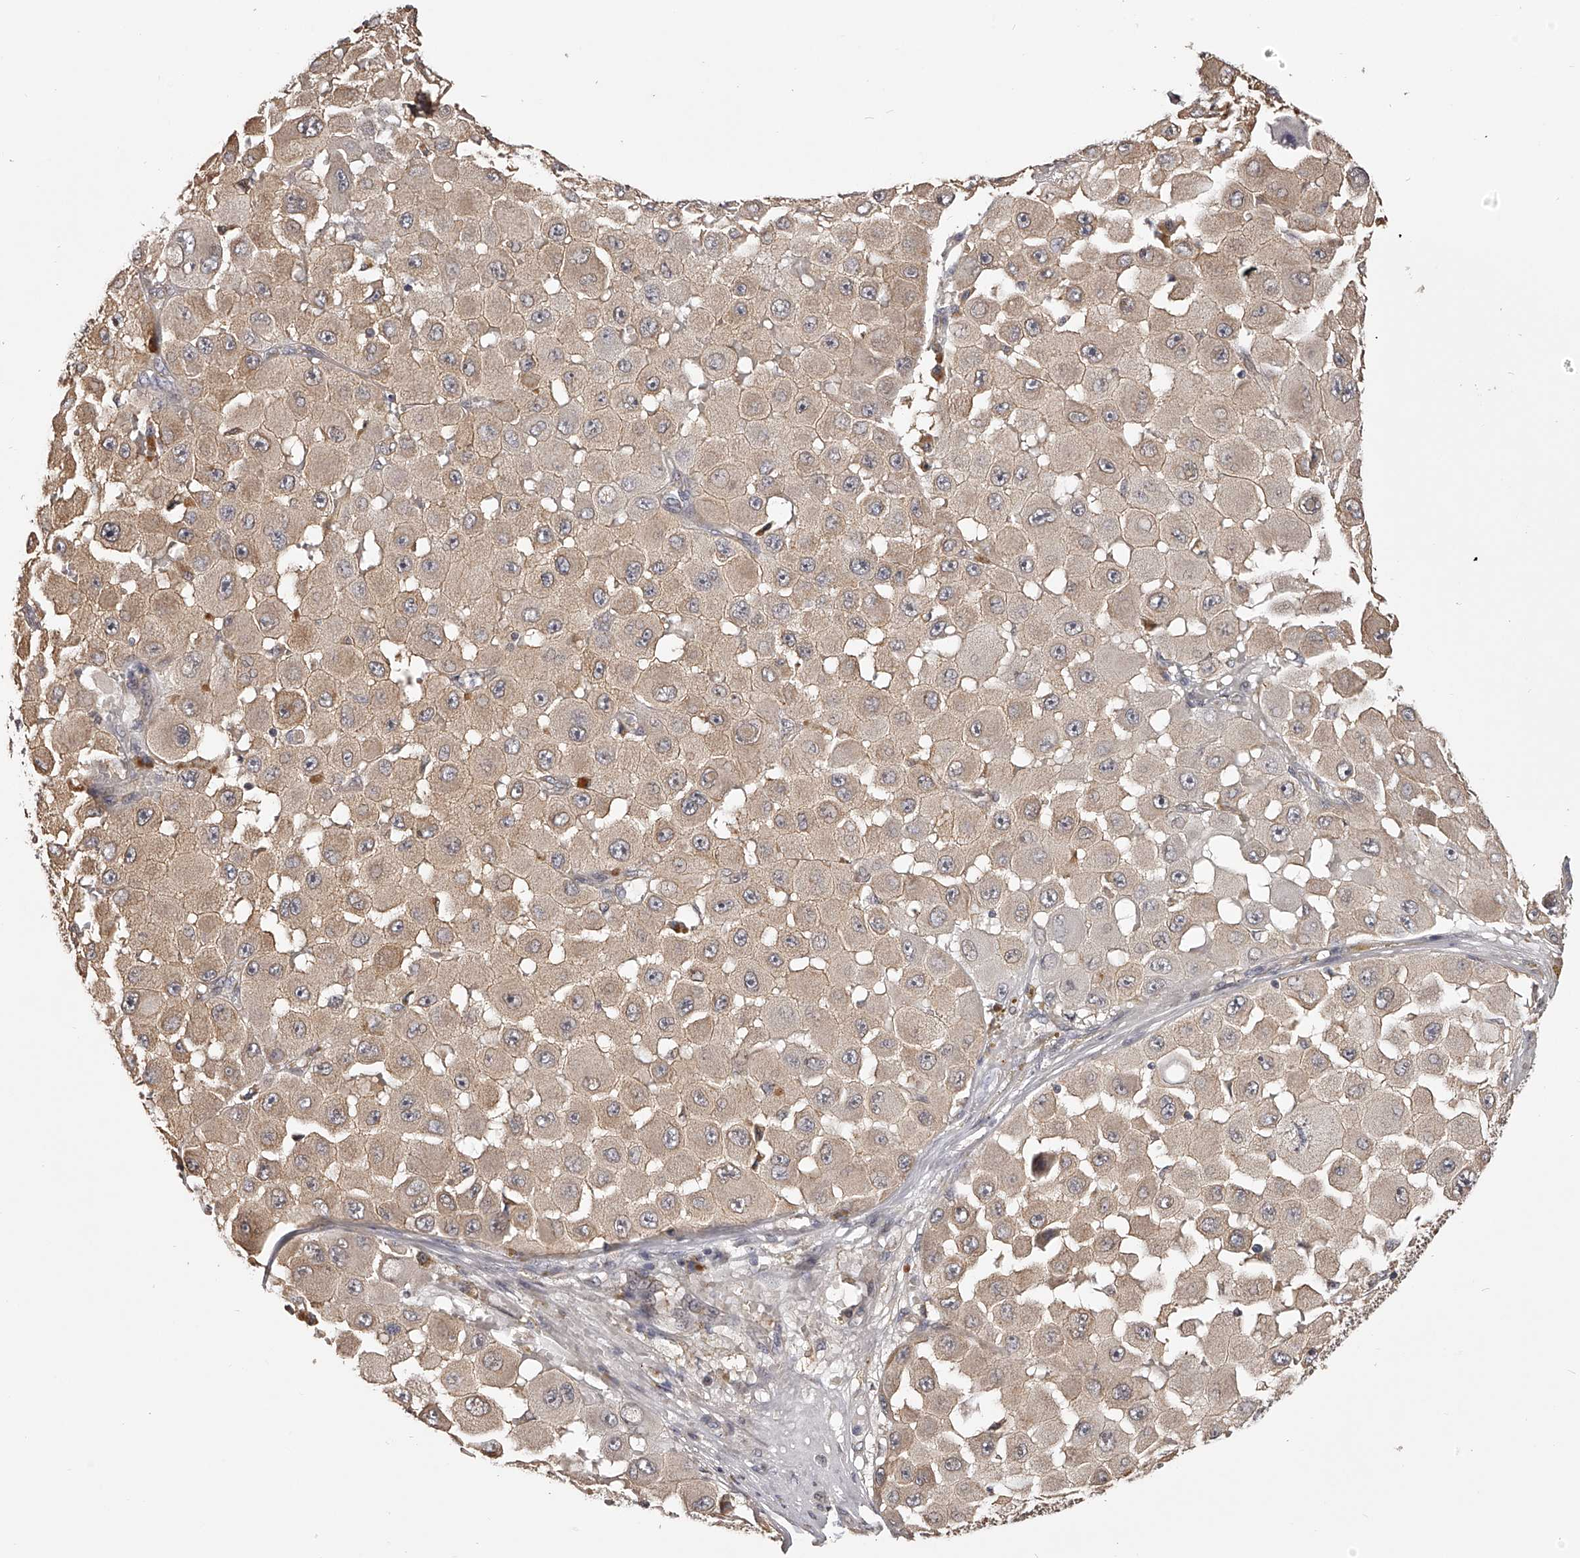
{"staining": {"intensity": "weak", "quantity": ">75%", "location": "cytoplasmic/membranous"}, "tissue": "melanoma", "cell_type": "Tumor cells", "image_type": "cancer", "snomed": [{"axis": "morphology", "description": "Malignant melanoma, NOS"}, {"axis": "topography", "description": "Skin"}], "caption": "Melanoma tissue shows weak cytoplasmic/membranous staining in approximately >75% of tumor cells", "gene": "ZNF582", "patient": {"sex": "female", "age": 81}}